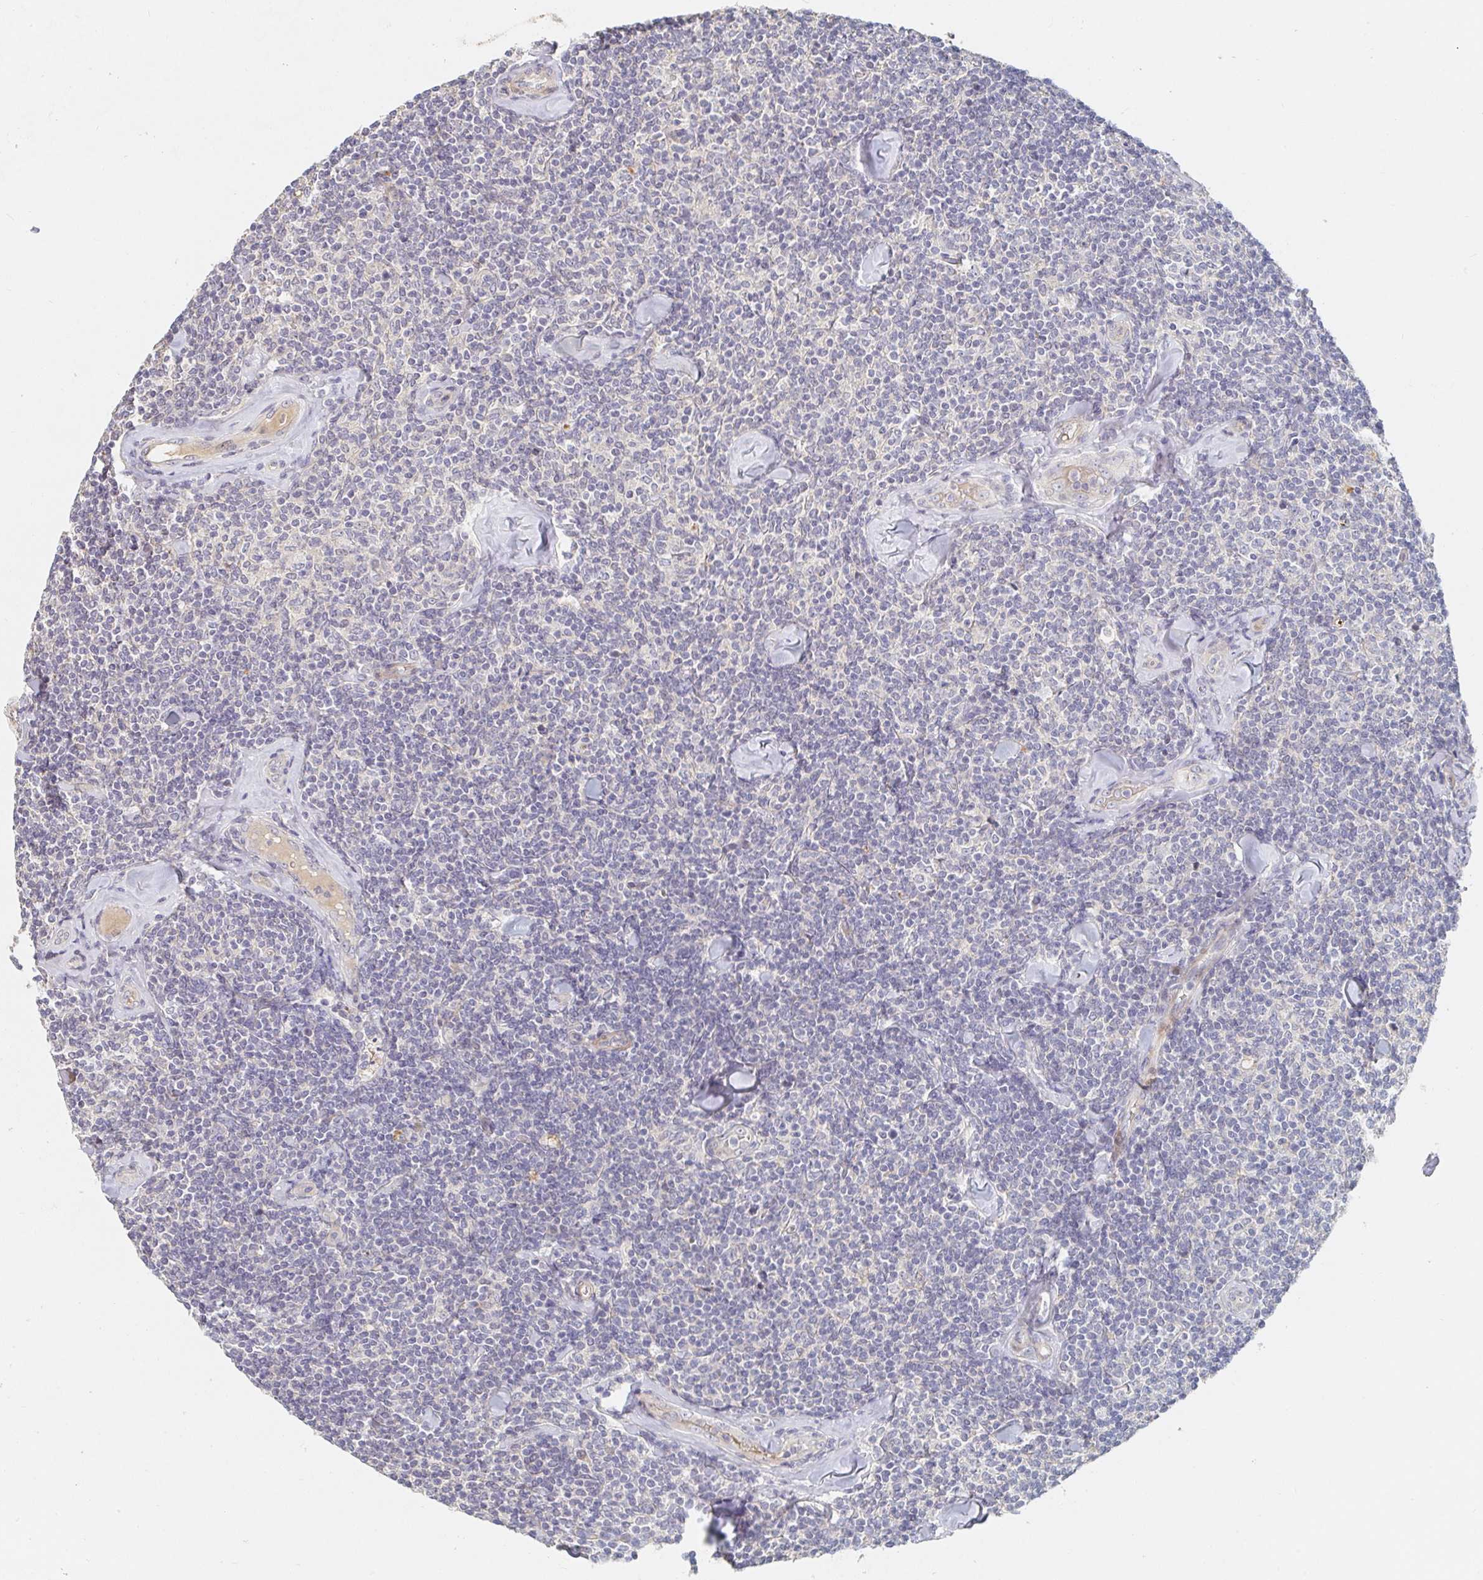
{"staining": {"intensity": "negative", "quantity": "none", "location": "none"}, "tissue": "lymphoma", "cell_type": "Tumor cells", "image_type": "cancer", "snomed": [{"axis": "morphology", "description": "Malignant lymphoma, non-Hodgkin's type, Low grade"}, {"axis": "topography", "description": "Lymph node"}], "caption": "High magnification brightfield microscopy of malignant lymphoma, non-Hodgkin's type (low-grade) stained with DAB (brown) and counterstained with hematoxylin (blue): tumor cells show no significant staining.", "gene": "NME9", "patient": {"sex": "female", "age": 56}}